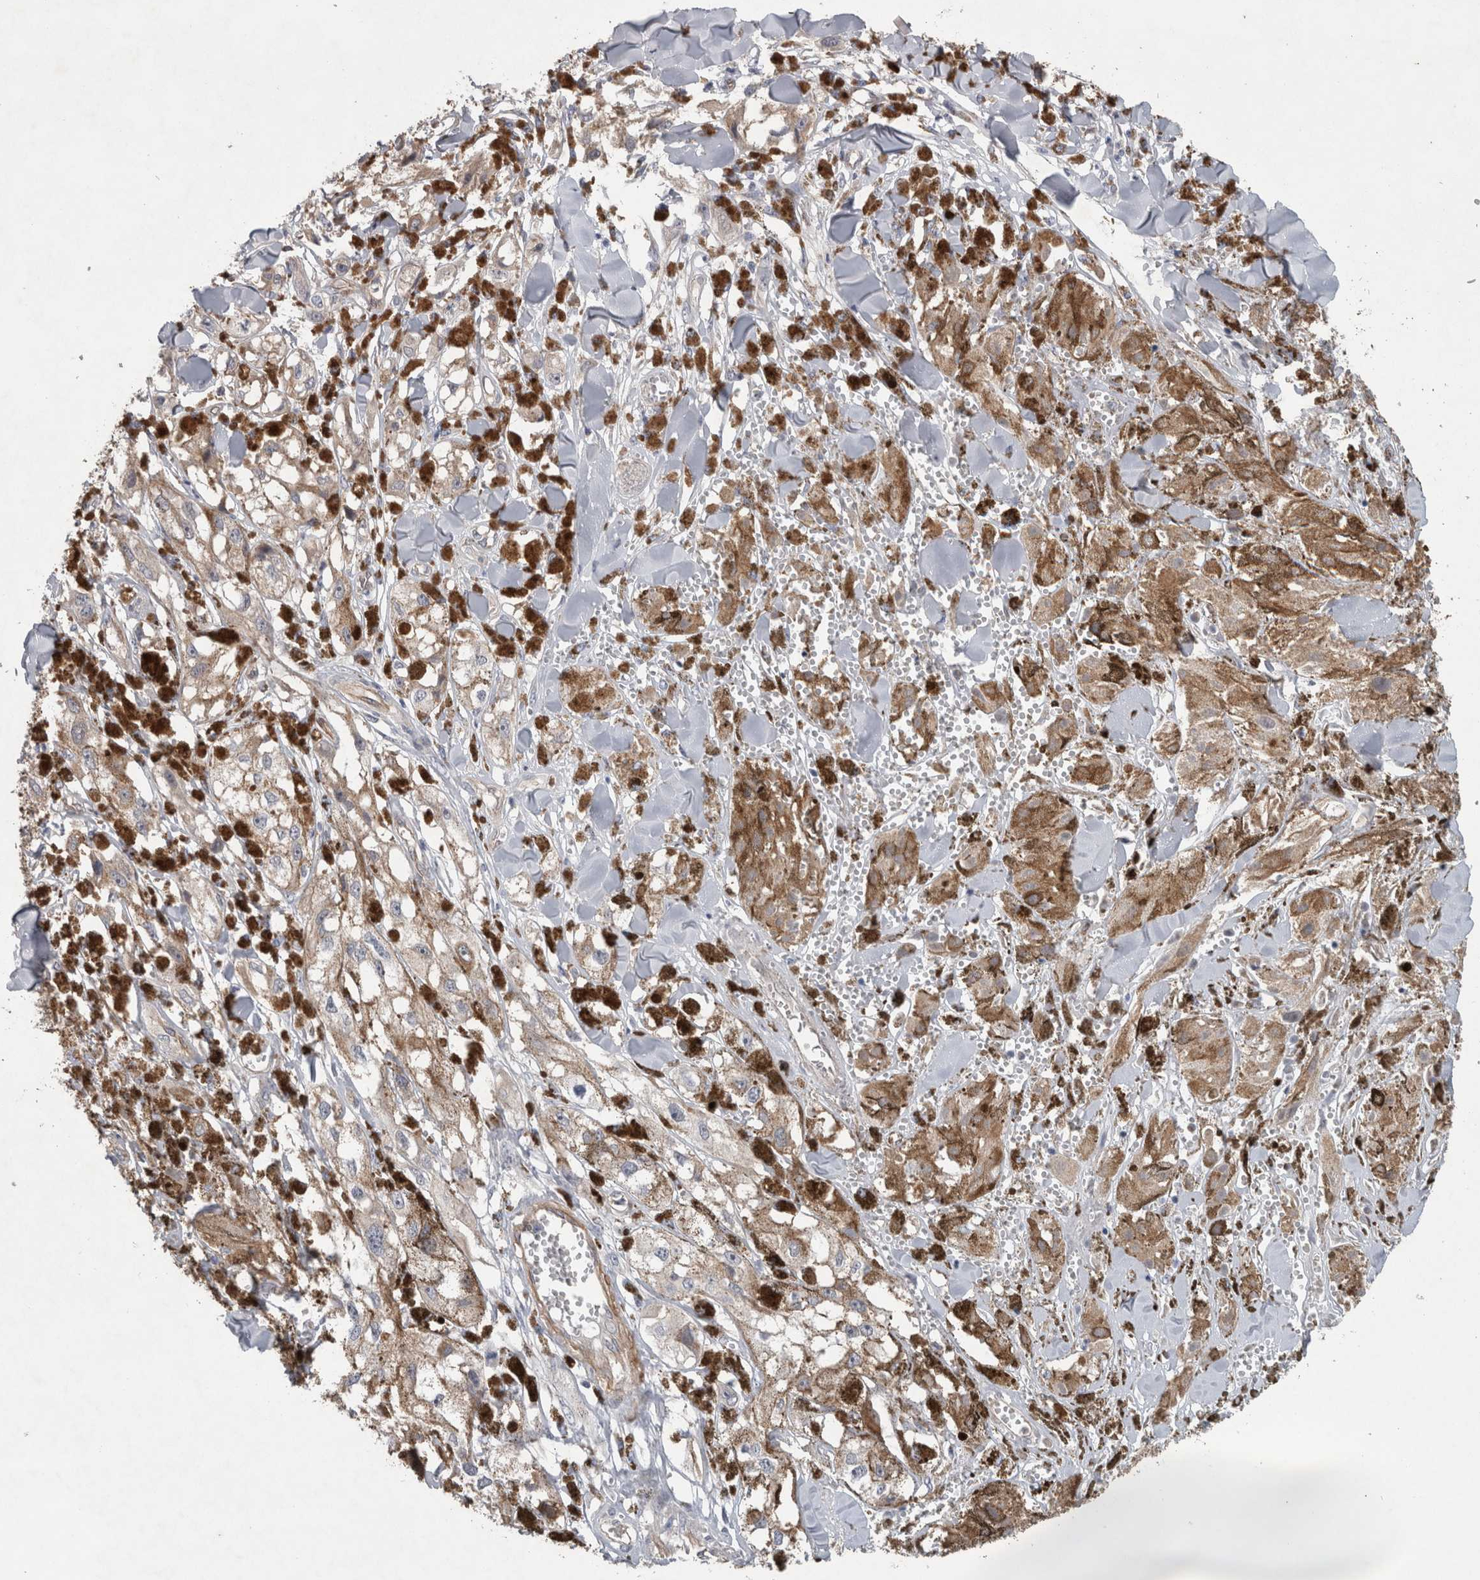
{"staining": {"intensity": "moderate", "quantity": ">75%", "location": "cytoplasmic/membranous"}, "tissue": "melanoma", "cell_type": "Tumor cells", "image_type": "cancer", "snomed": [{"axis": "morphology", "description": "Malignant melanoma, NOS"}, {"axis": "topography", "description": "Skin"}], "caption": "This is a photomicrograph of immunohistochemistry staining of melanoma, which shows moderate positivity in the cytoplasmic/membranous of tumor cells.", "gene": "BCAM", "patient": {"sex": "male", "age": 88}}